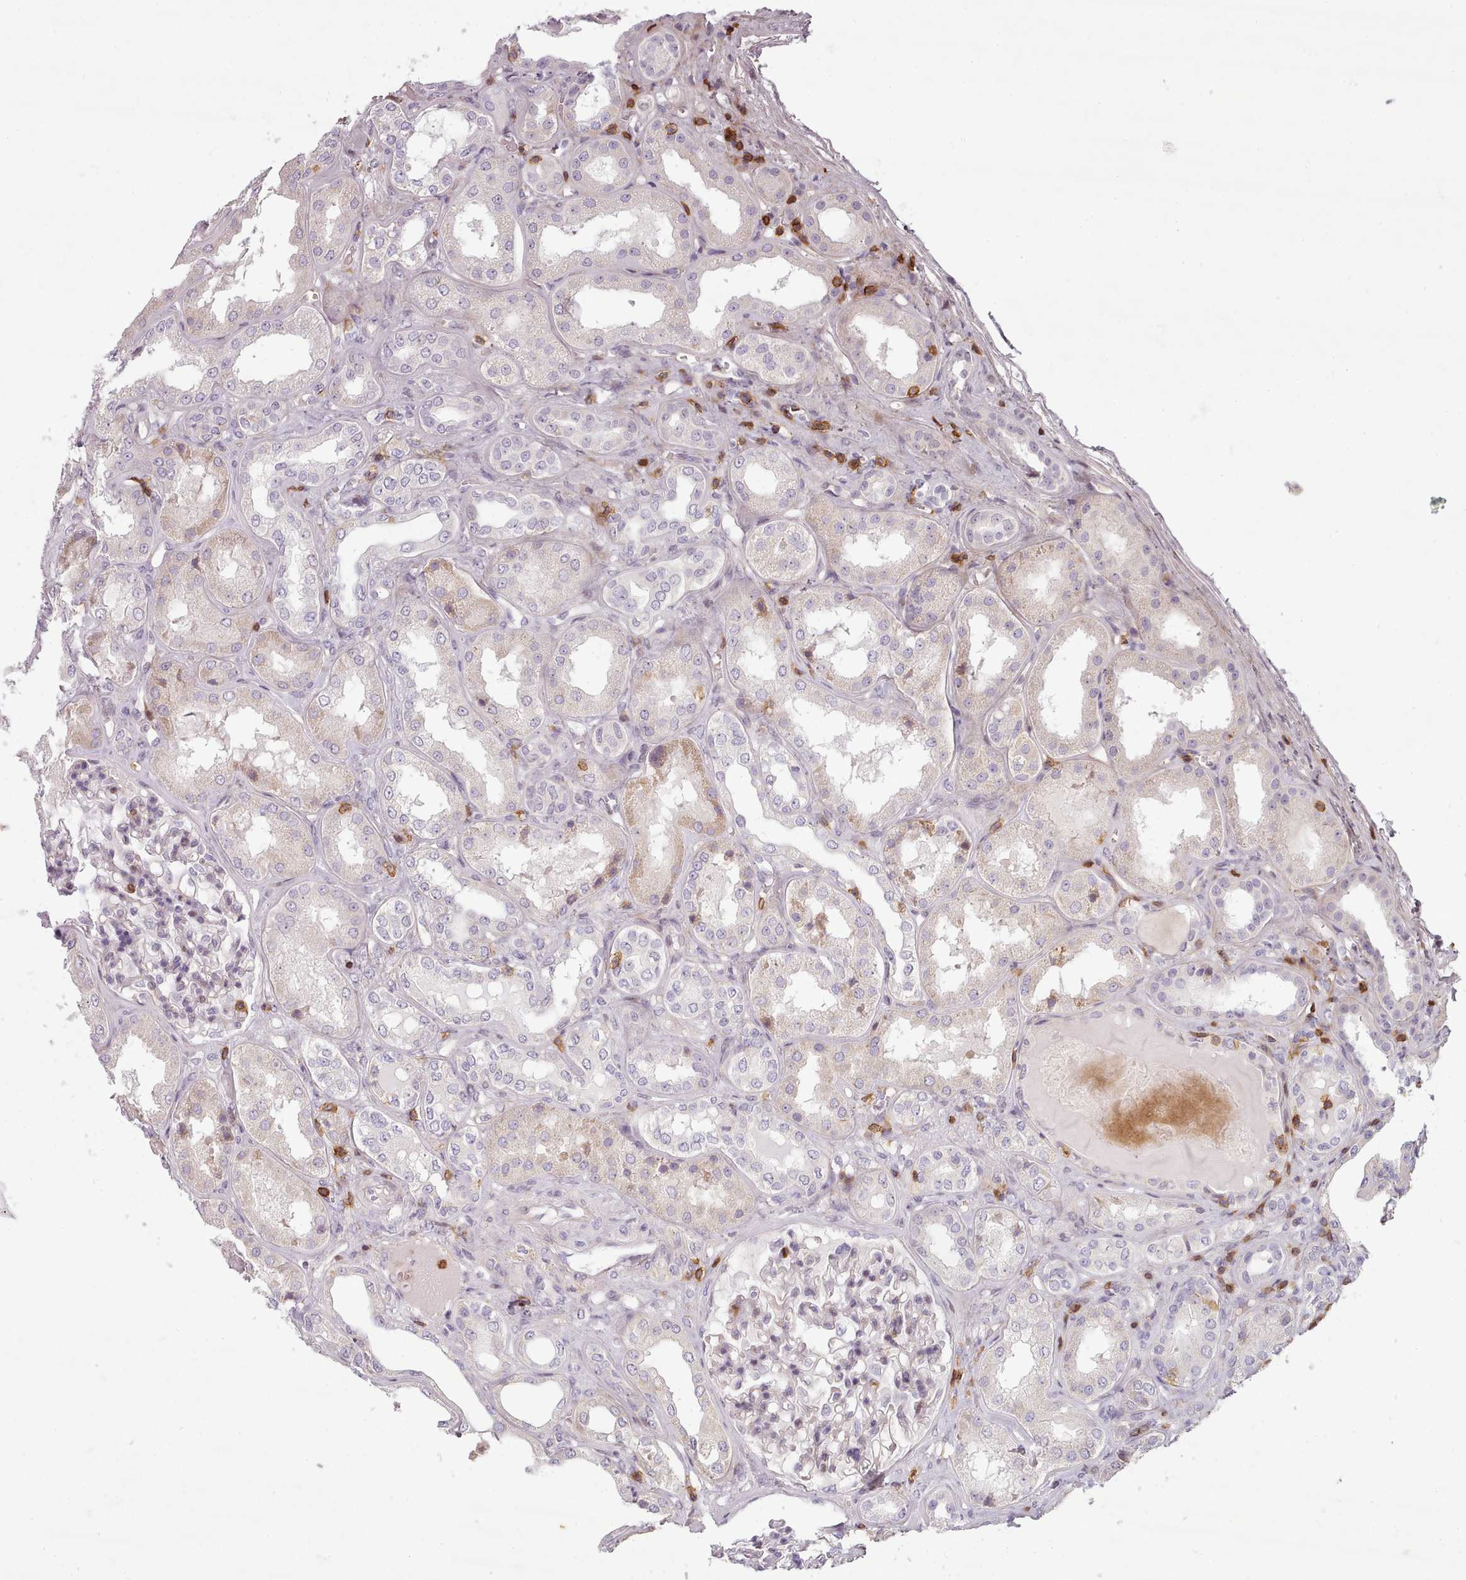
{"staining": {"intensity": "weak", "quantity": "<25%", "location": "cytoplasmic/membranous"}, "tissue": "kidney", "cell_type": "Cells in glomeruli", "image_type": "normal", "snomed": [{"axis": "morphology", "description": "Normal tissue, NOS"}, {"axis": "topography", "description": "Kidney"}], "caption": "Immunohistochemistry (IHC) micrograph of unremarkable kidney stained for a protein (brown), which reveals no staining in cells in glomeruli. Brightfield microscopy of IHC stained with DAB (3,3'-diaminobenzidine) (brown) and hematoxylin (blue), captured at high magnification.", "gene": "ZNF583", "patient": {"sex": "female", "age": 56}}